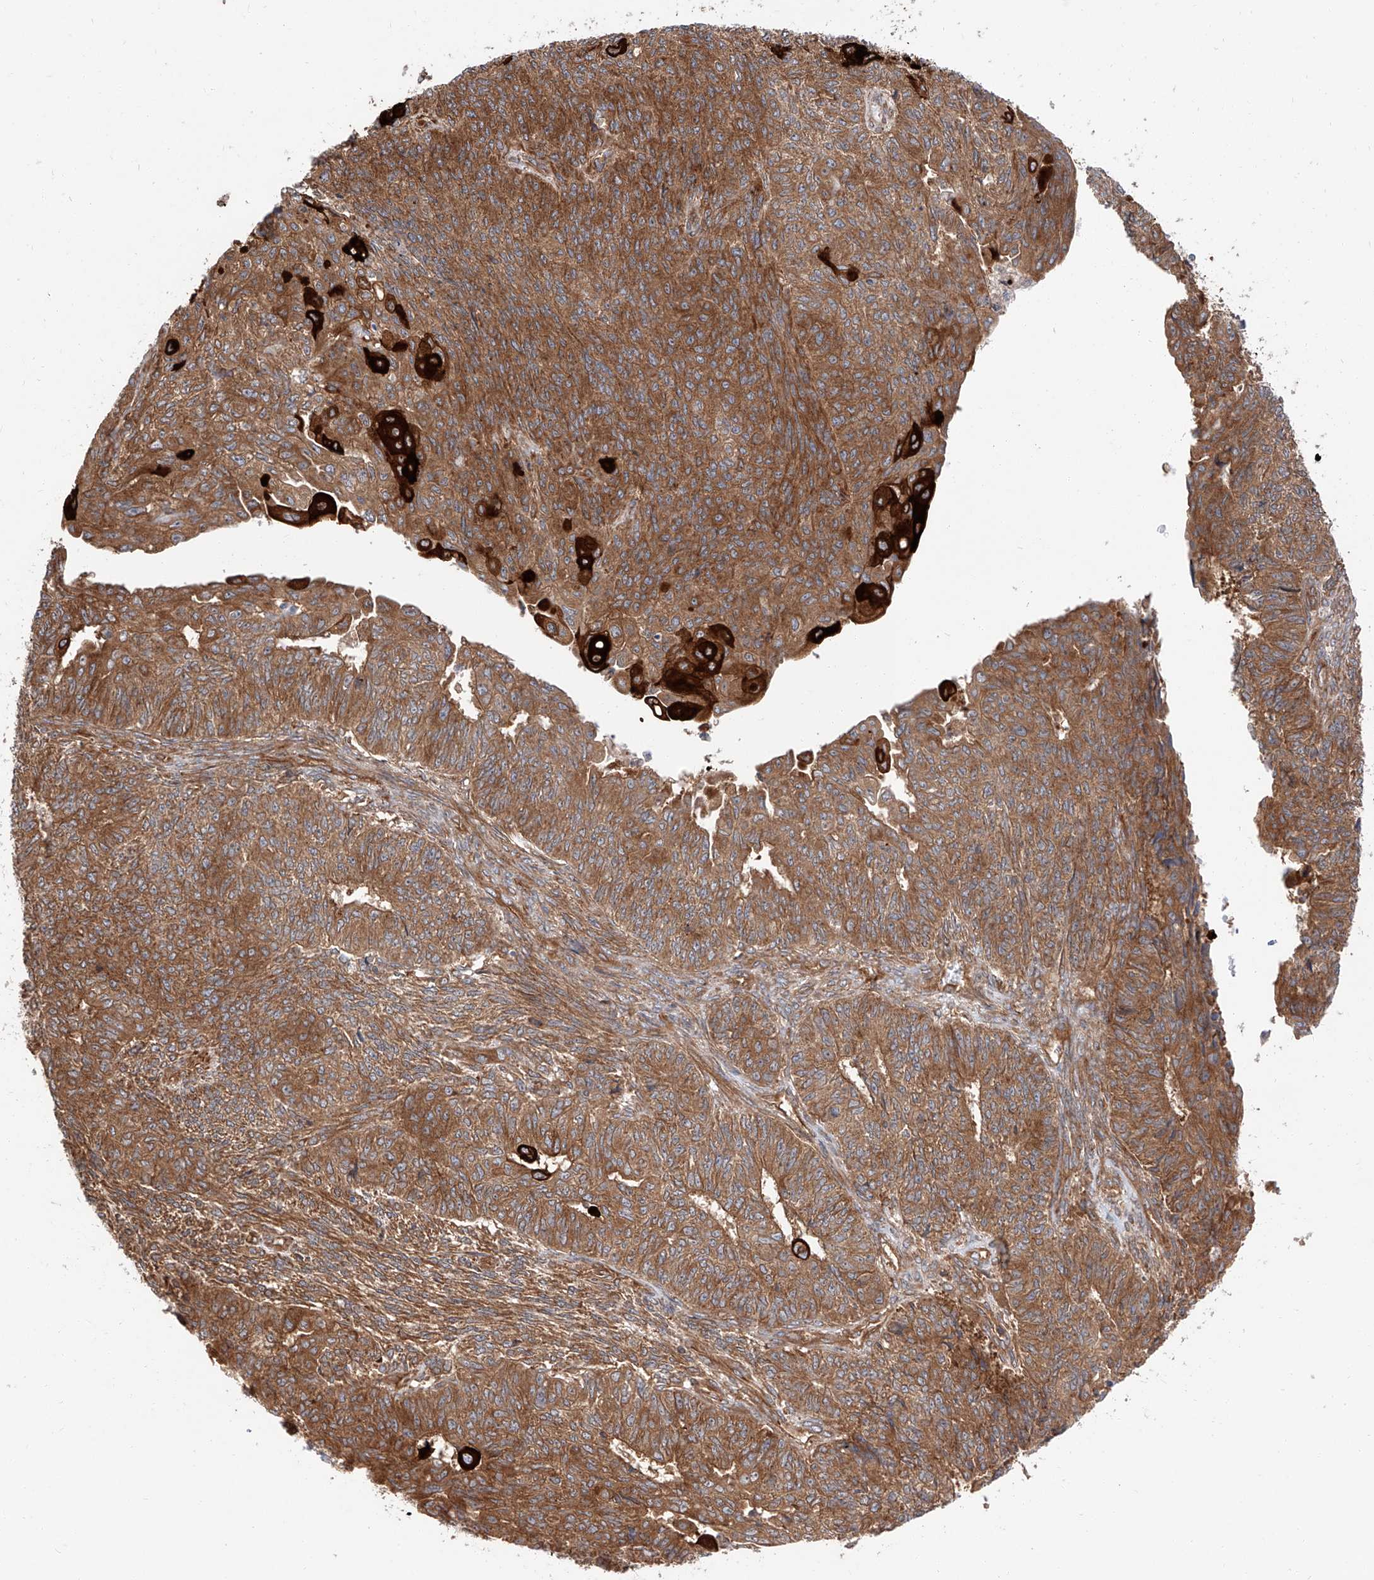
{"staining": {"intensity": "strong", "quantity": ">75%", "location": "cytoplasmic/membranous"}, "tissue": "endometrial cancer", "cell_type": "Tumor cells", "image_type": "cancer", "snomed": [{"axis": "morphology", "description": "Adenocarcinoma, NOS"}, {"axis": "topography", "description": "Endometrium"}], "caption": "Brown immunohistochemical staining in human adenocarcinoma (endometrial) exhibits strong cytoplasmic/membranous expression in about >75% of tumor cells.", "gene": "ISCA2", "patient": {"sex": "female", "age": 32}}